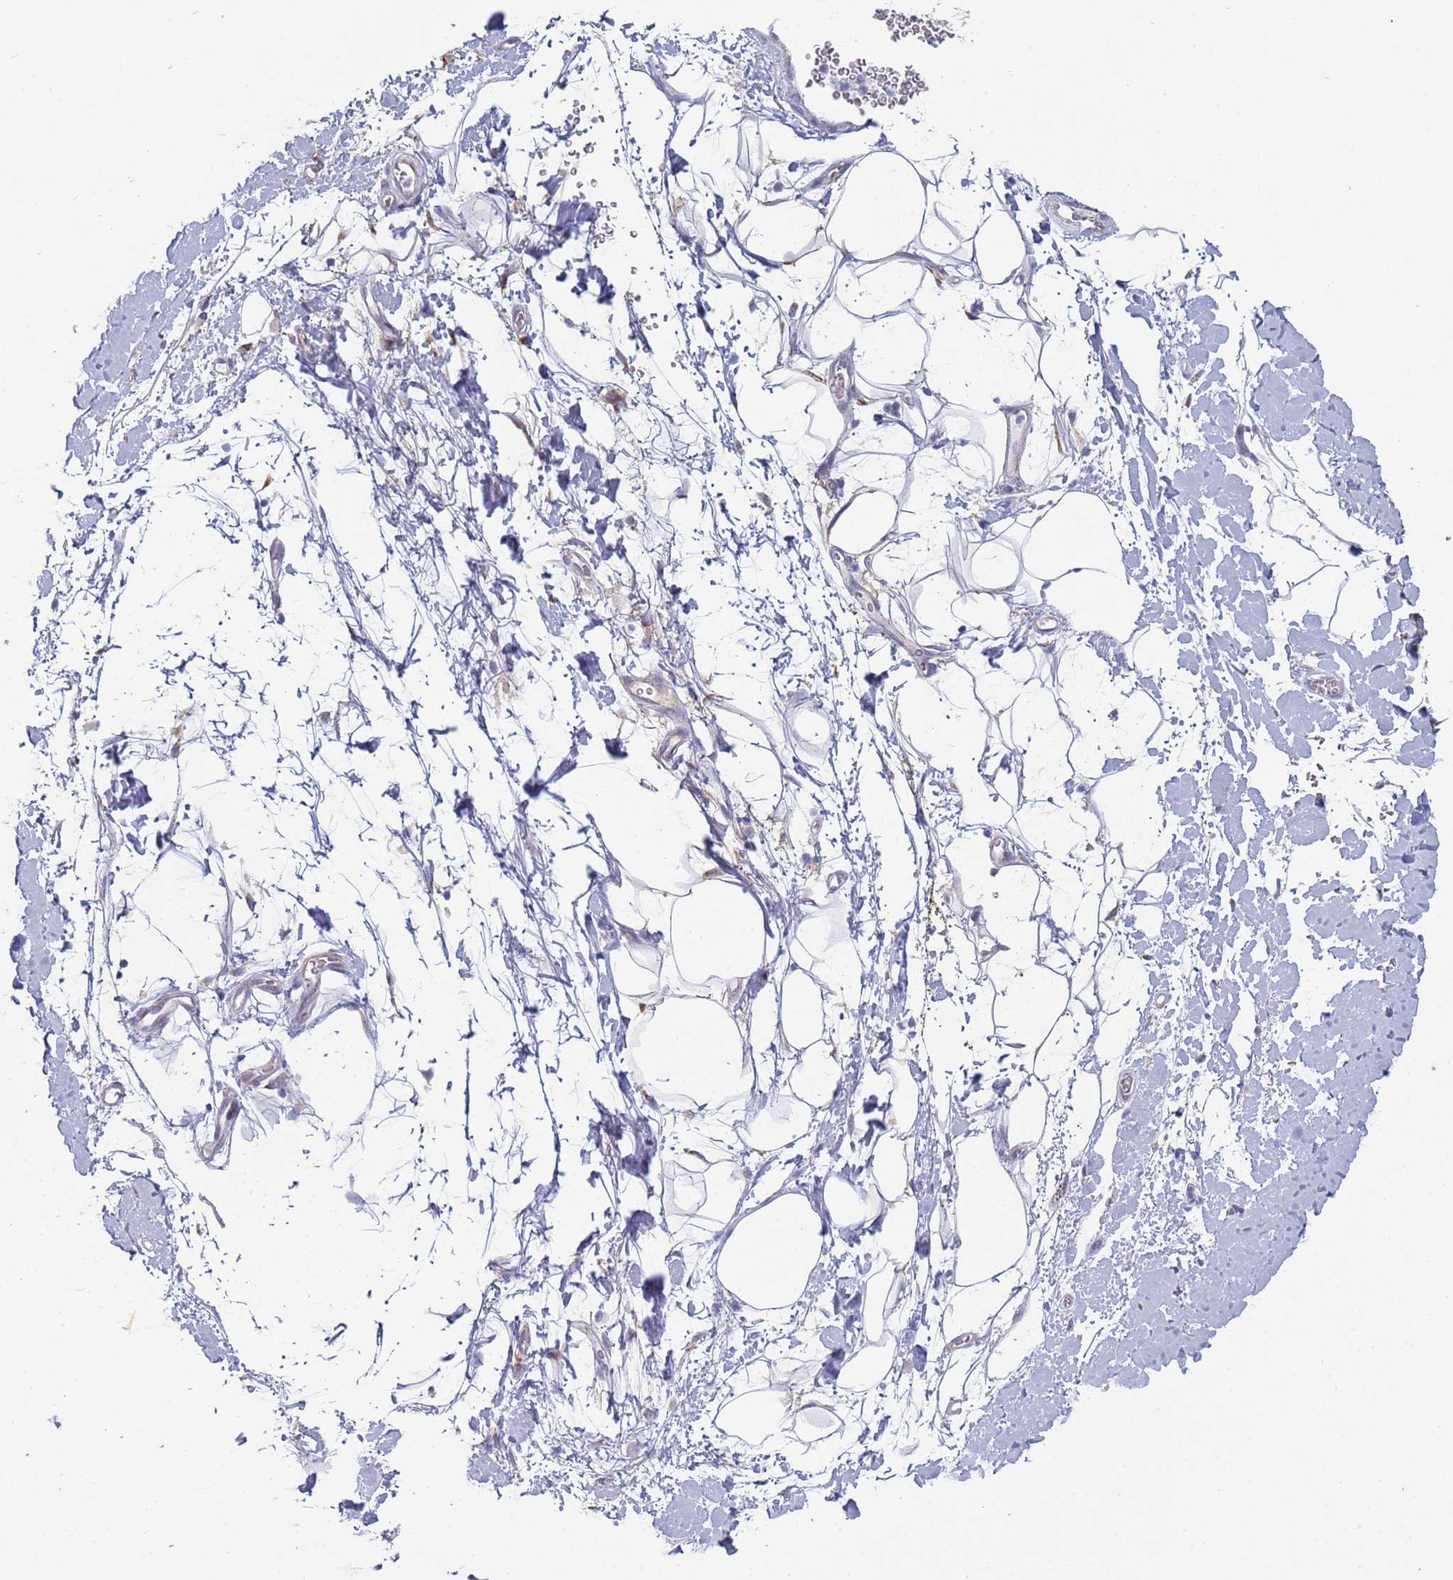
{"staining": {"intensity": "negative", "quantity": "none", "location": "none"}, "tissue": "adipose tissue", "cell_type": "Adipocytes", "image_type": "normal", "snomed": [{"axis": "morphology", "description": "Normal tissue, NOS"}, {"axis": "morphology", "description": "Adenocarcinoma, NOS"}, {"axis": "topography", "description": "Pancreas"}, {"axis": "topography", "description": "Peripheral nerve tissue"}], "caption": "High power microscopy histopathology image of an IHC histopathology image of normal adipose tissue, revealing no significant expression in adipocytes.", "gene": "ENSG00000286098", "patient": {"sex": "male", "age": 59}}